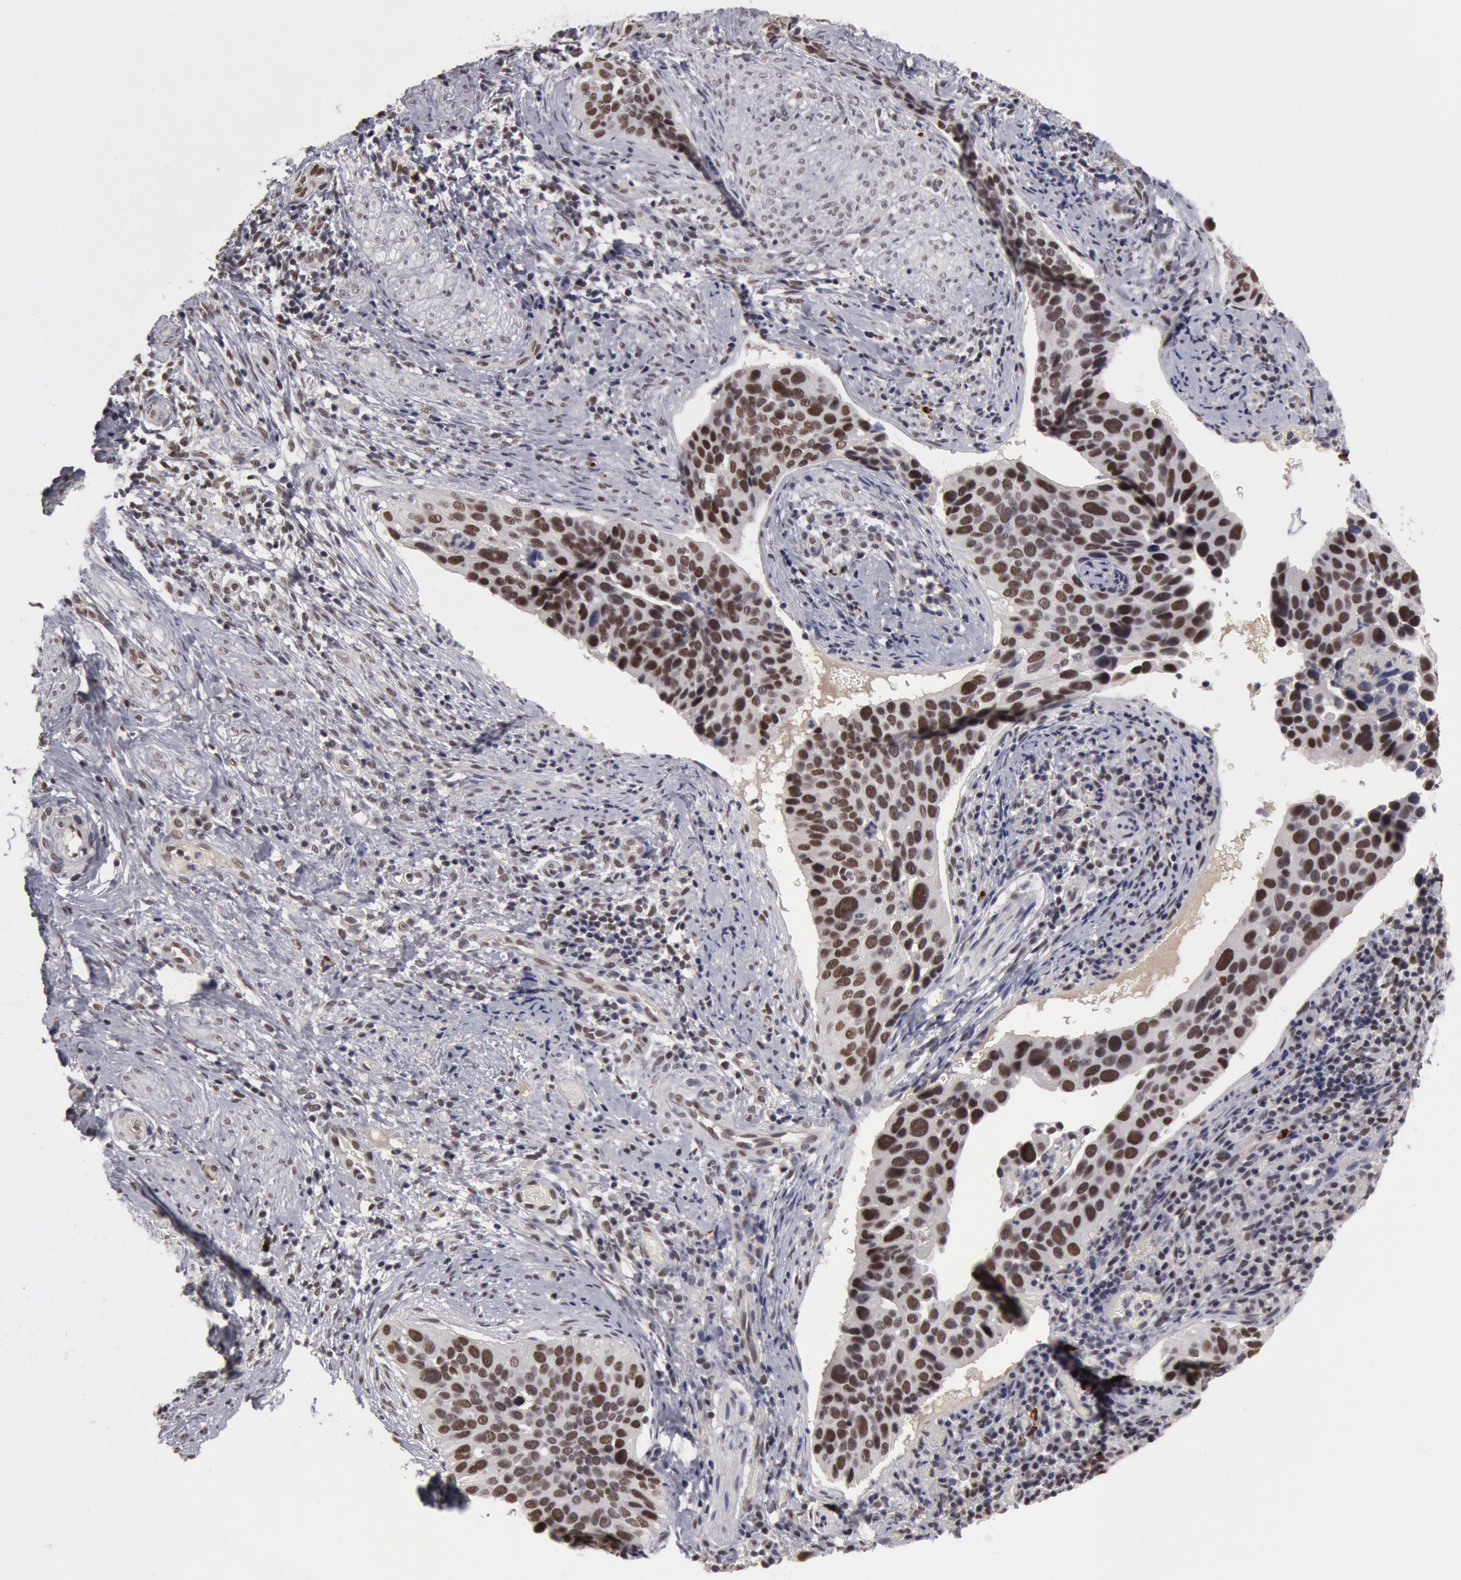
{"staining": {"intensity": "moderate", "quantity": ">75%", "location": "nuclear"}, "tissue": "cervical cancer", "cell_type": "Tumor cells", "image_type": "cancer", "snomed": [{"axis": "morphology", "description": "Squamous cell carcinoma, NOS"}, {"axis": "topography", "description": "Cervix"}], "caption": "A photomicrograph showing moderate nuclear staining in about >75% of tumor cells in squamous cell carcinoma (cervical), as visualized by brown immunohistochemical staining.", "gene": "PPP4R3B", "patient": {"sex": "female", "age": 31}}